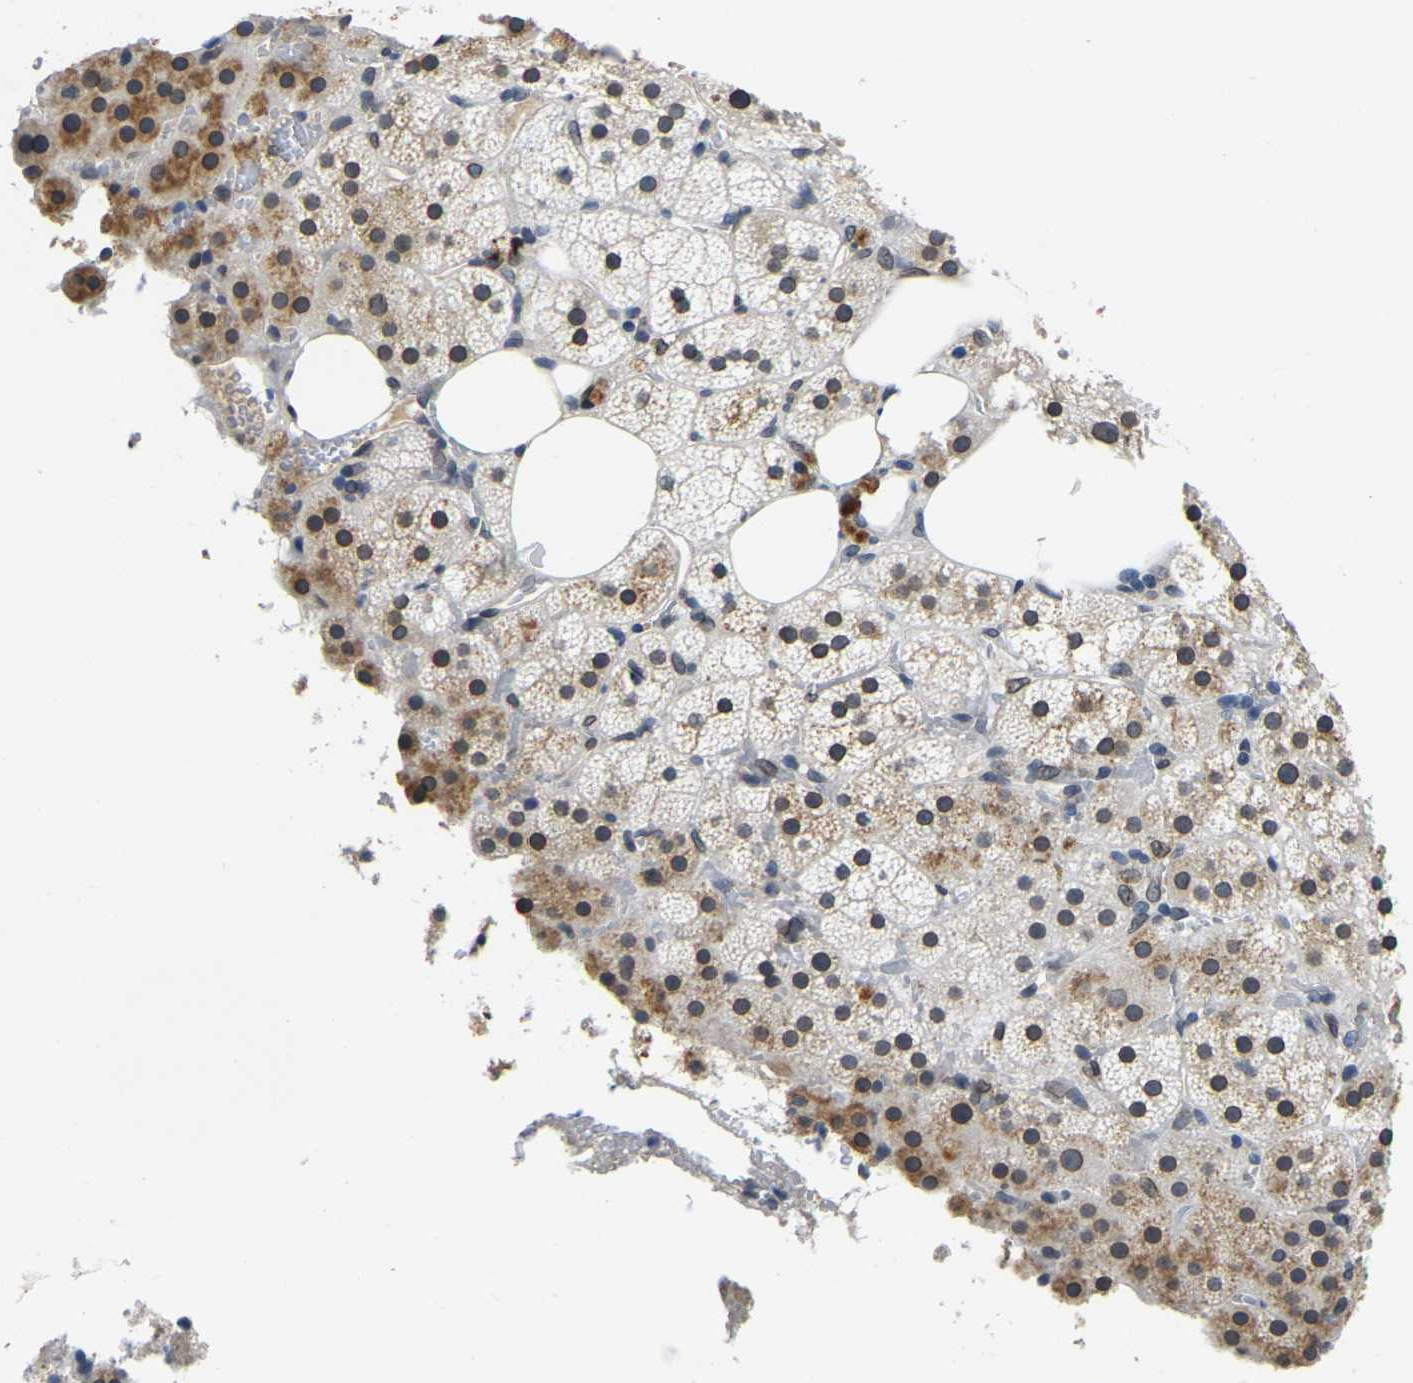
{"staining": {"intensity": "moderate", "quantity": "25%-75%", "location": "cytoplasmic/membranous,nuclear"}, "tissue": "adrenal gland", "cell_type": "Glandular cells", "image_type": "normal", "snomed": [{"axis": "morphology", "description": "Normal tissue, NOS"}, {"axis": "topography", "description": "Adrenal gland"}], "caption": "A brown stain labels moderate cytoplasmic/membranous,nuclear positivity of a protein in glandular cells of benign human adrenal gland.", "gene": "RANBP2", "patient": {"sex": "female", "age": 59}}